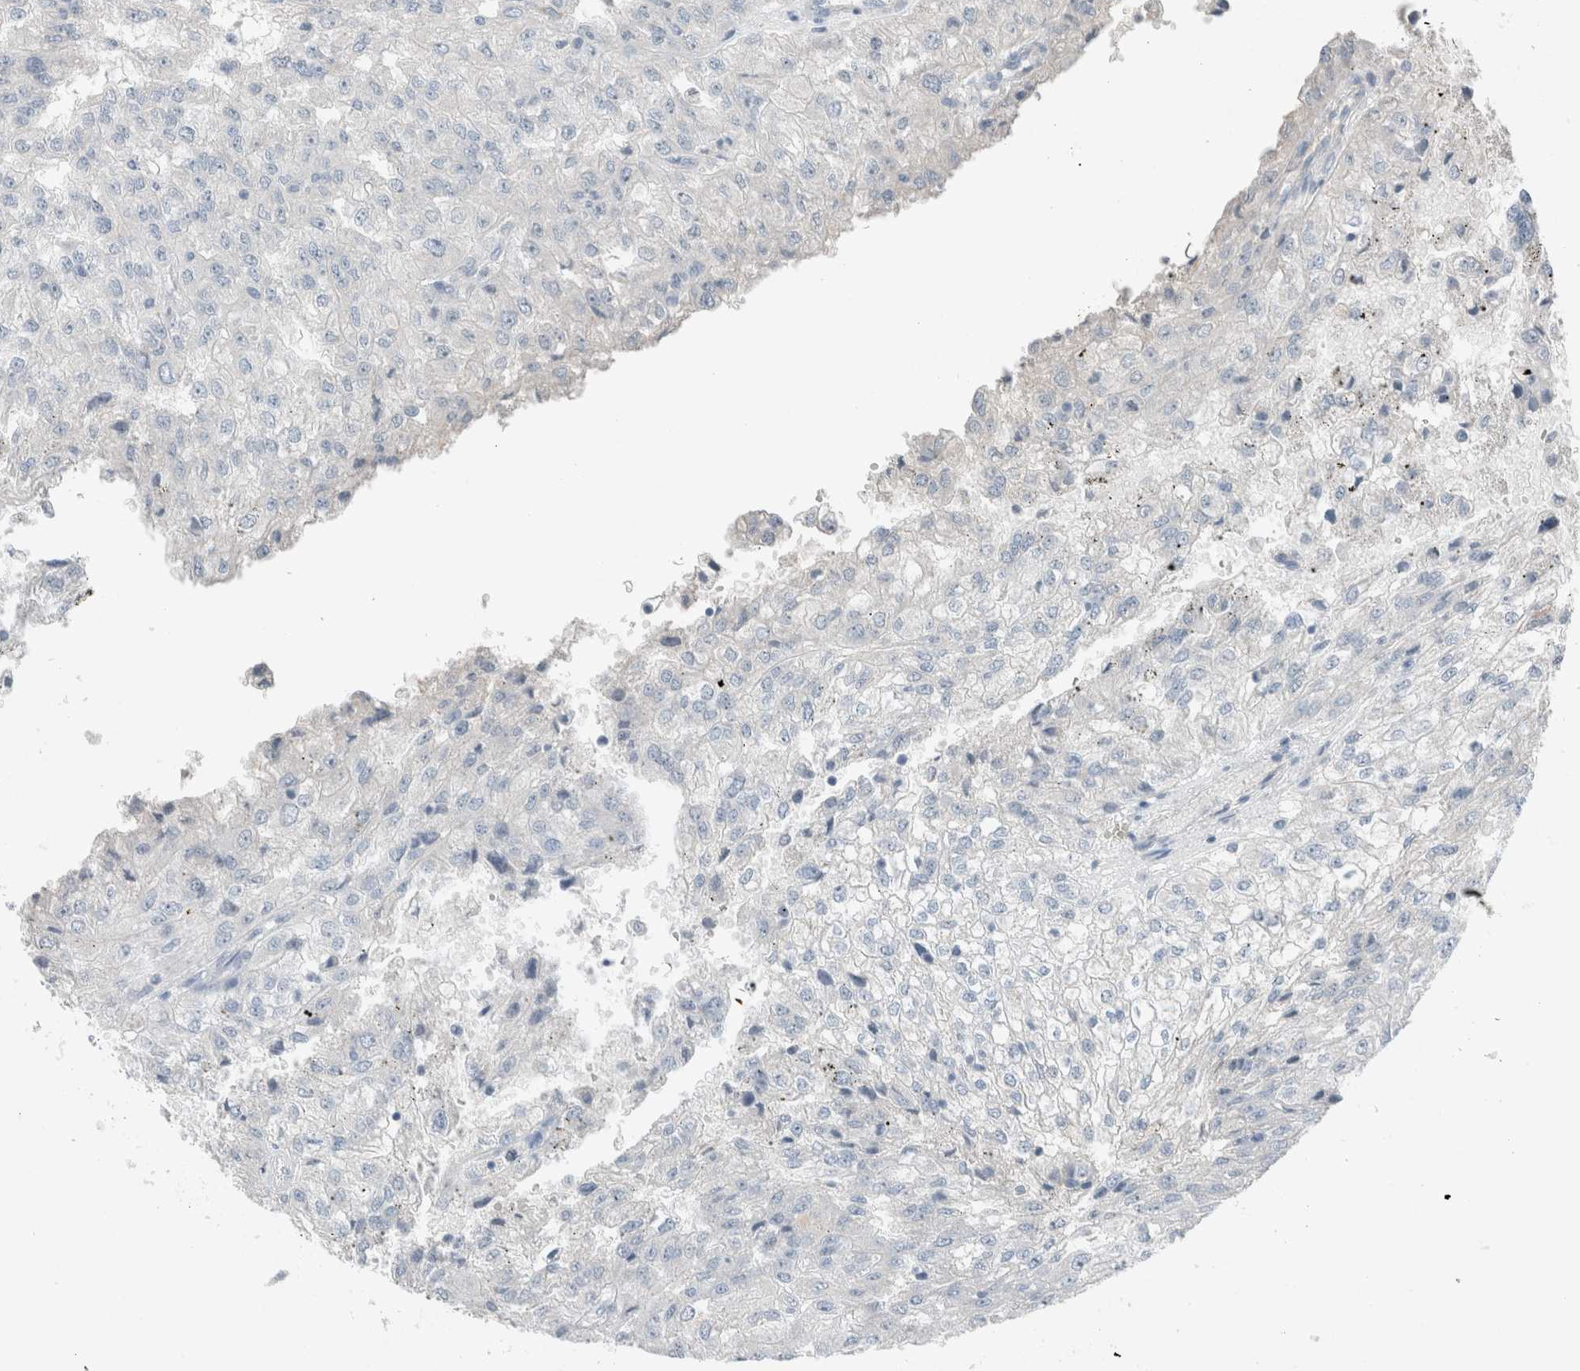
{"staining": {"intensity": "negative", "quantity": "none", "location": "none"}, "tissue": "renal cancer", "cell_type": "Tumor cells", "image_type": "cancer", "snomed": [{"axis": "morphology", "description": "Adenocarcinoma, NOS"}, {"axis": "topography", "description": "Kidney"}], "caption": "This is an IHC histopathology image of adenocarcinoma (renal). There is no expression in tumor cells.", "gene": "DUOX1", "patient": {"sex": "female", "age": 54}}